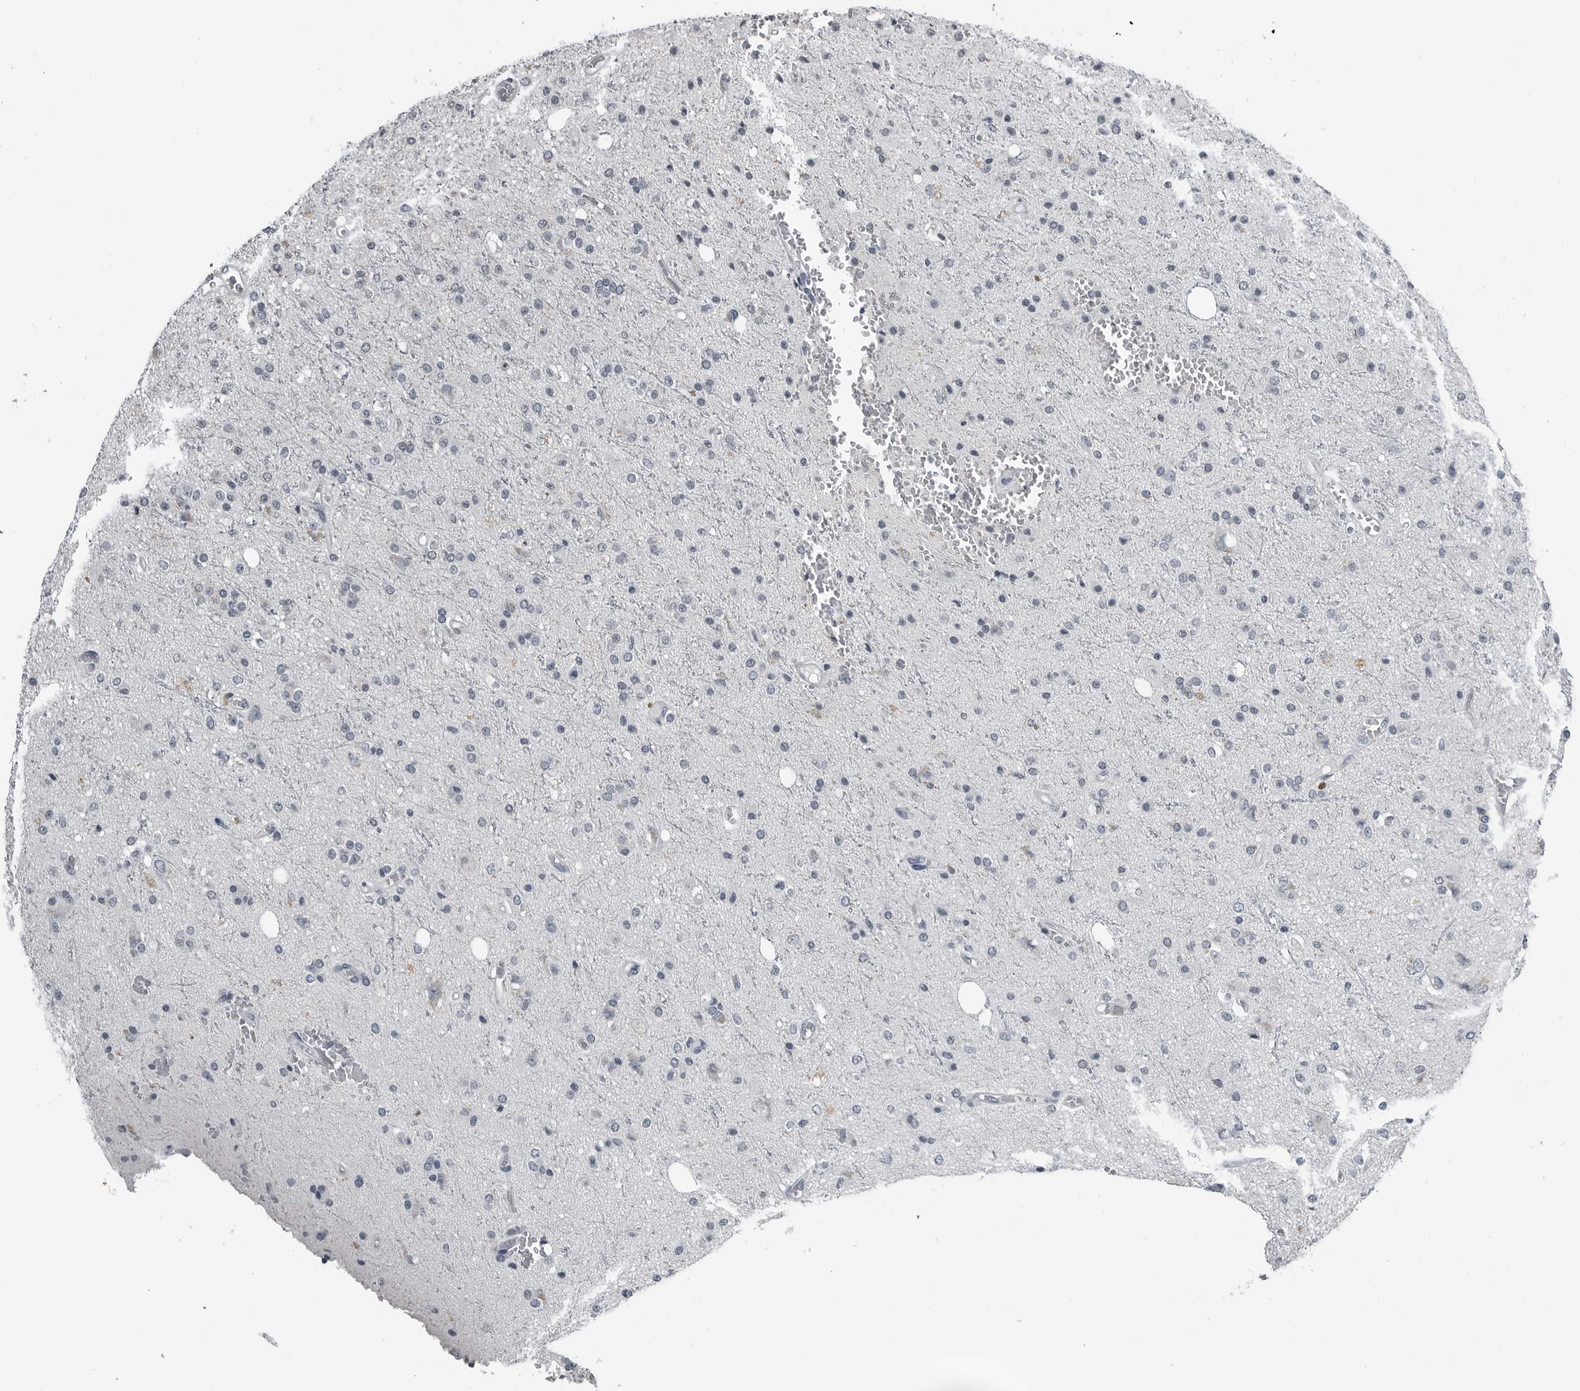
{"staining": {"intensity": "negative", "quantity": "none", "location": "none"}, "tissue": "glioma", "cell_type": "Tumor cells", "image_type": "cancer", "snomed": [{"axis": "morphology", "description": "Glioma, malignant, High grade"}, {"axis": "topography", "description": "Brain"}], "caption": "Immunohistochemical staining of human malignant high-grade glioma reveals no significant positivity in tumor cells.", "gene": "SPINK1", "patient": {"sex": "male", "age": 47}}